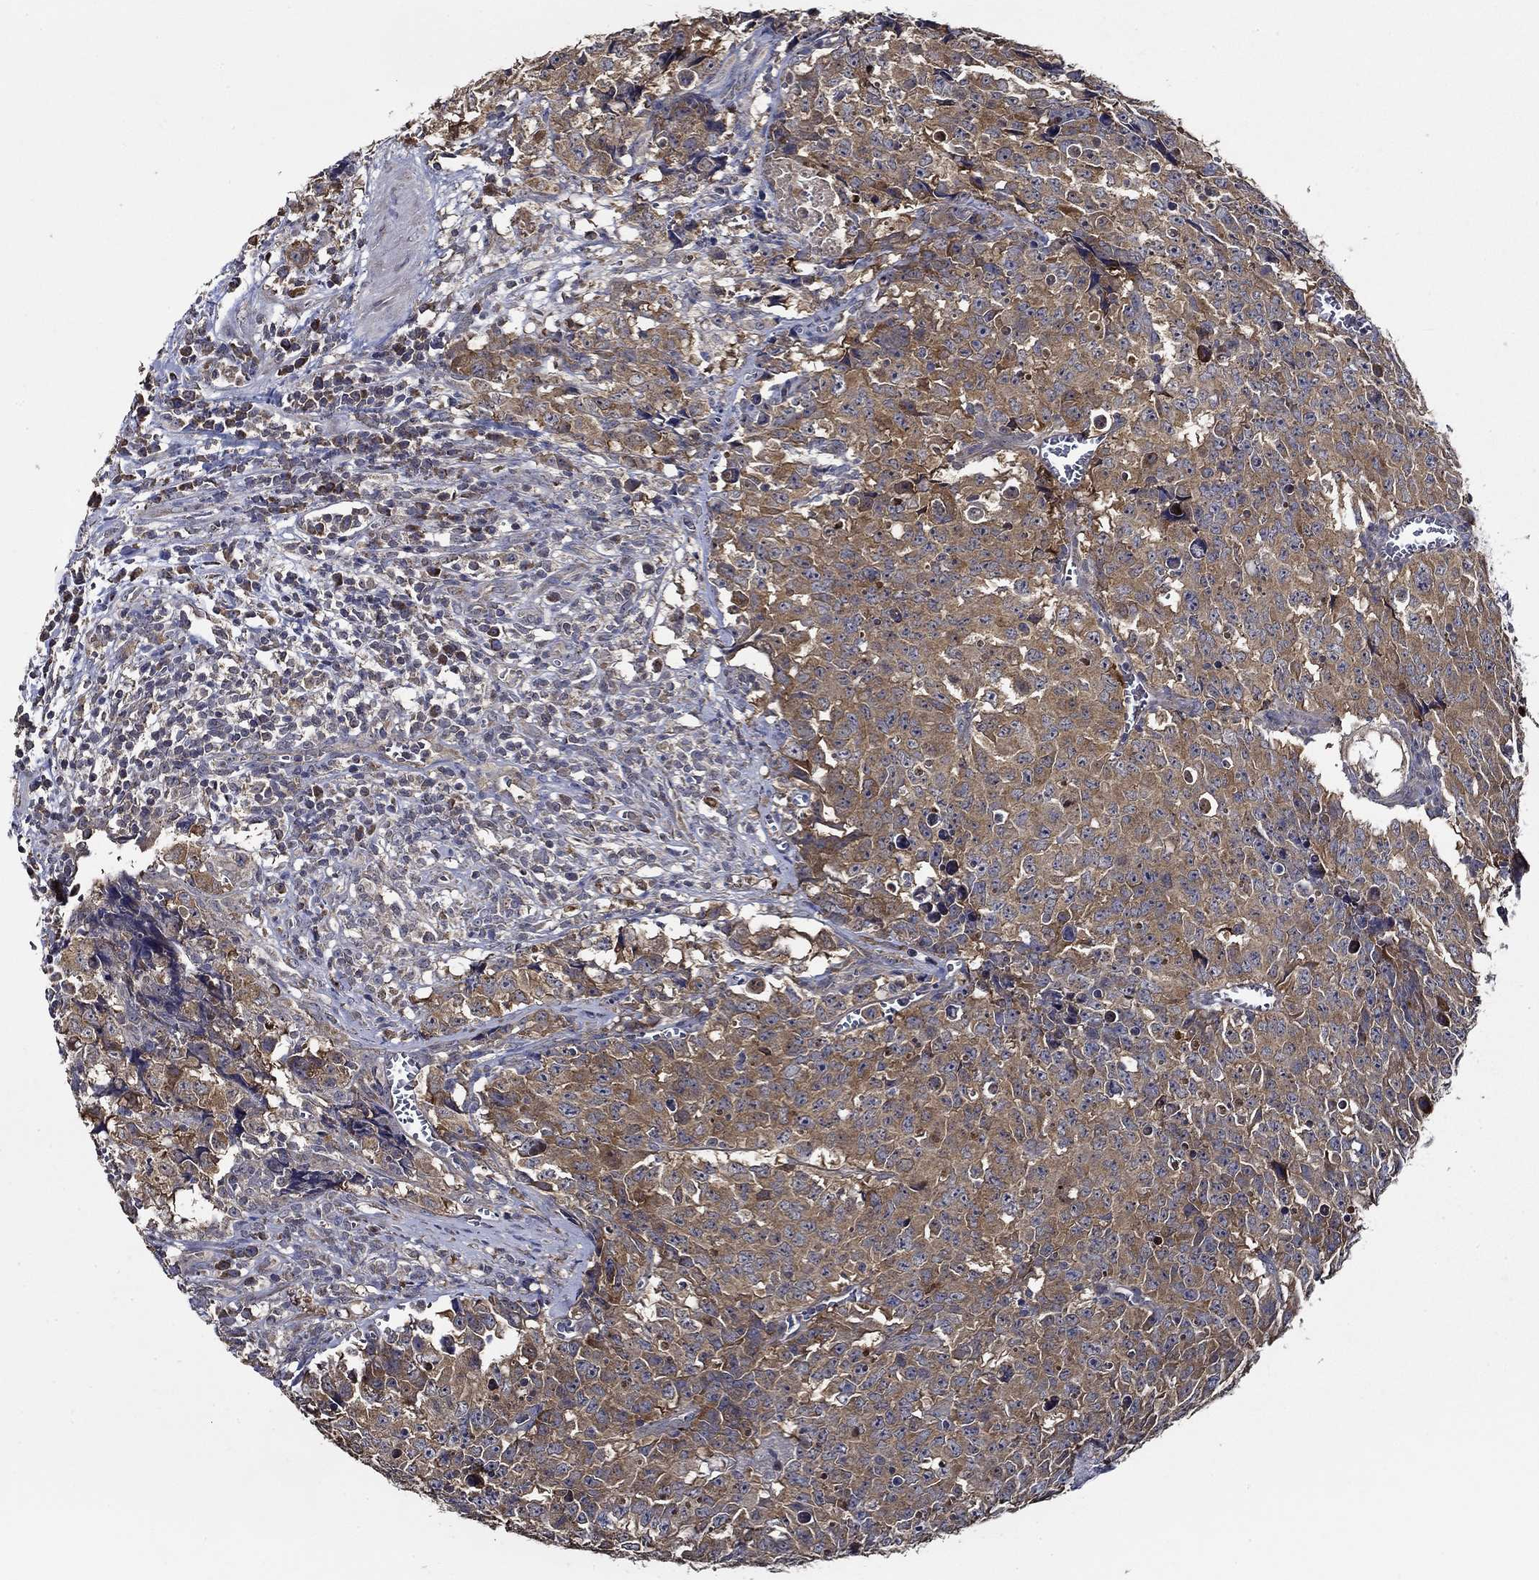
{"staining": {"intensity": "moderate", "quantity": "25%-75%", "location": "cytoplasmic/membranous"}, "tissue": "testis cancer", "cell_type": "Tumor cells", "image_type": "cancer", "snomed": [{"axis": "morphology", "description": "Carcinoma, Embryonal, NOS"}, {"axis": "topography", "description": "Testis"}], "caption": "Testis cancer stained with IHC shows moderate cytoplasmic/membranous positivity in approximately 25%-75% of tumor cells.", "gene": "WDR53", "patient": {"sex": "male", "age": 23}}